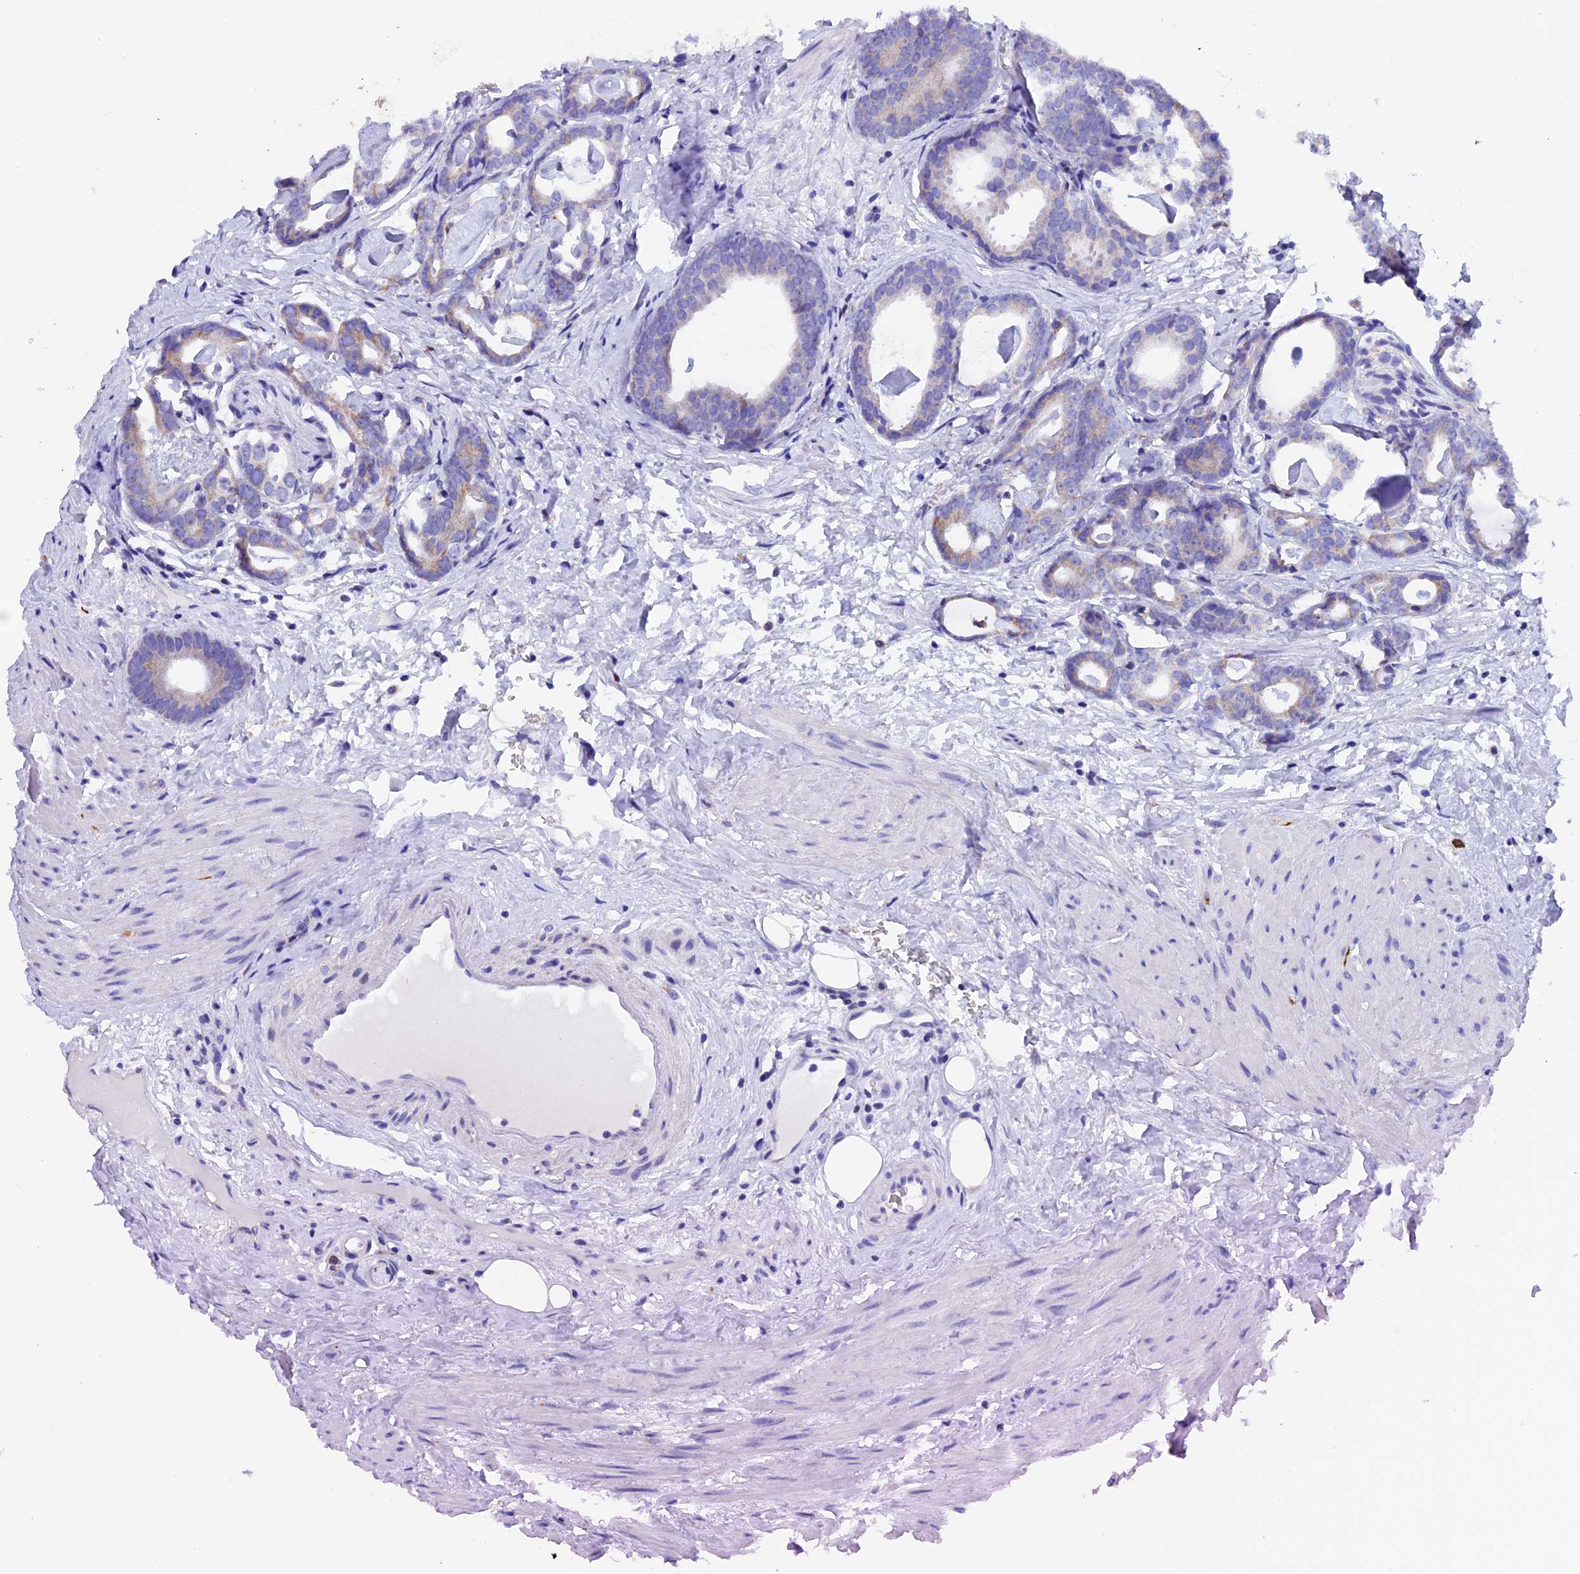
{"staining": {"intensity": "weak", "quantity": "25%-75%", "location": "cytoplasmic/membranous"}, "tissue": "prostate cancer", "cell_type": "Tumor cells", "image_type": "cancer", "snomed": [{"axis": "morphology", "description": "Adenocarcinoma, Low grade"}, {"axis": "topography", "description": "Prostate"}], "caption": "Immunohistochemical staining of human prostate low-grade adenocarcinoma reveals low levels of weak cytoplasmic/membranous staining in approximately 25%-75% of tumor cells.", "gene": "SLC8B1", "patient": {"sex": "male", "age": 71}}